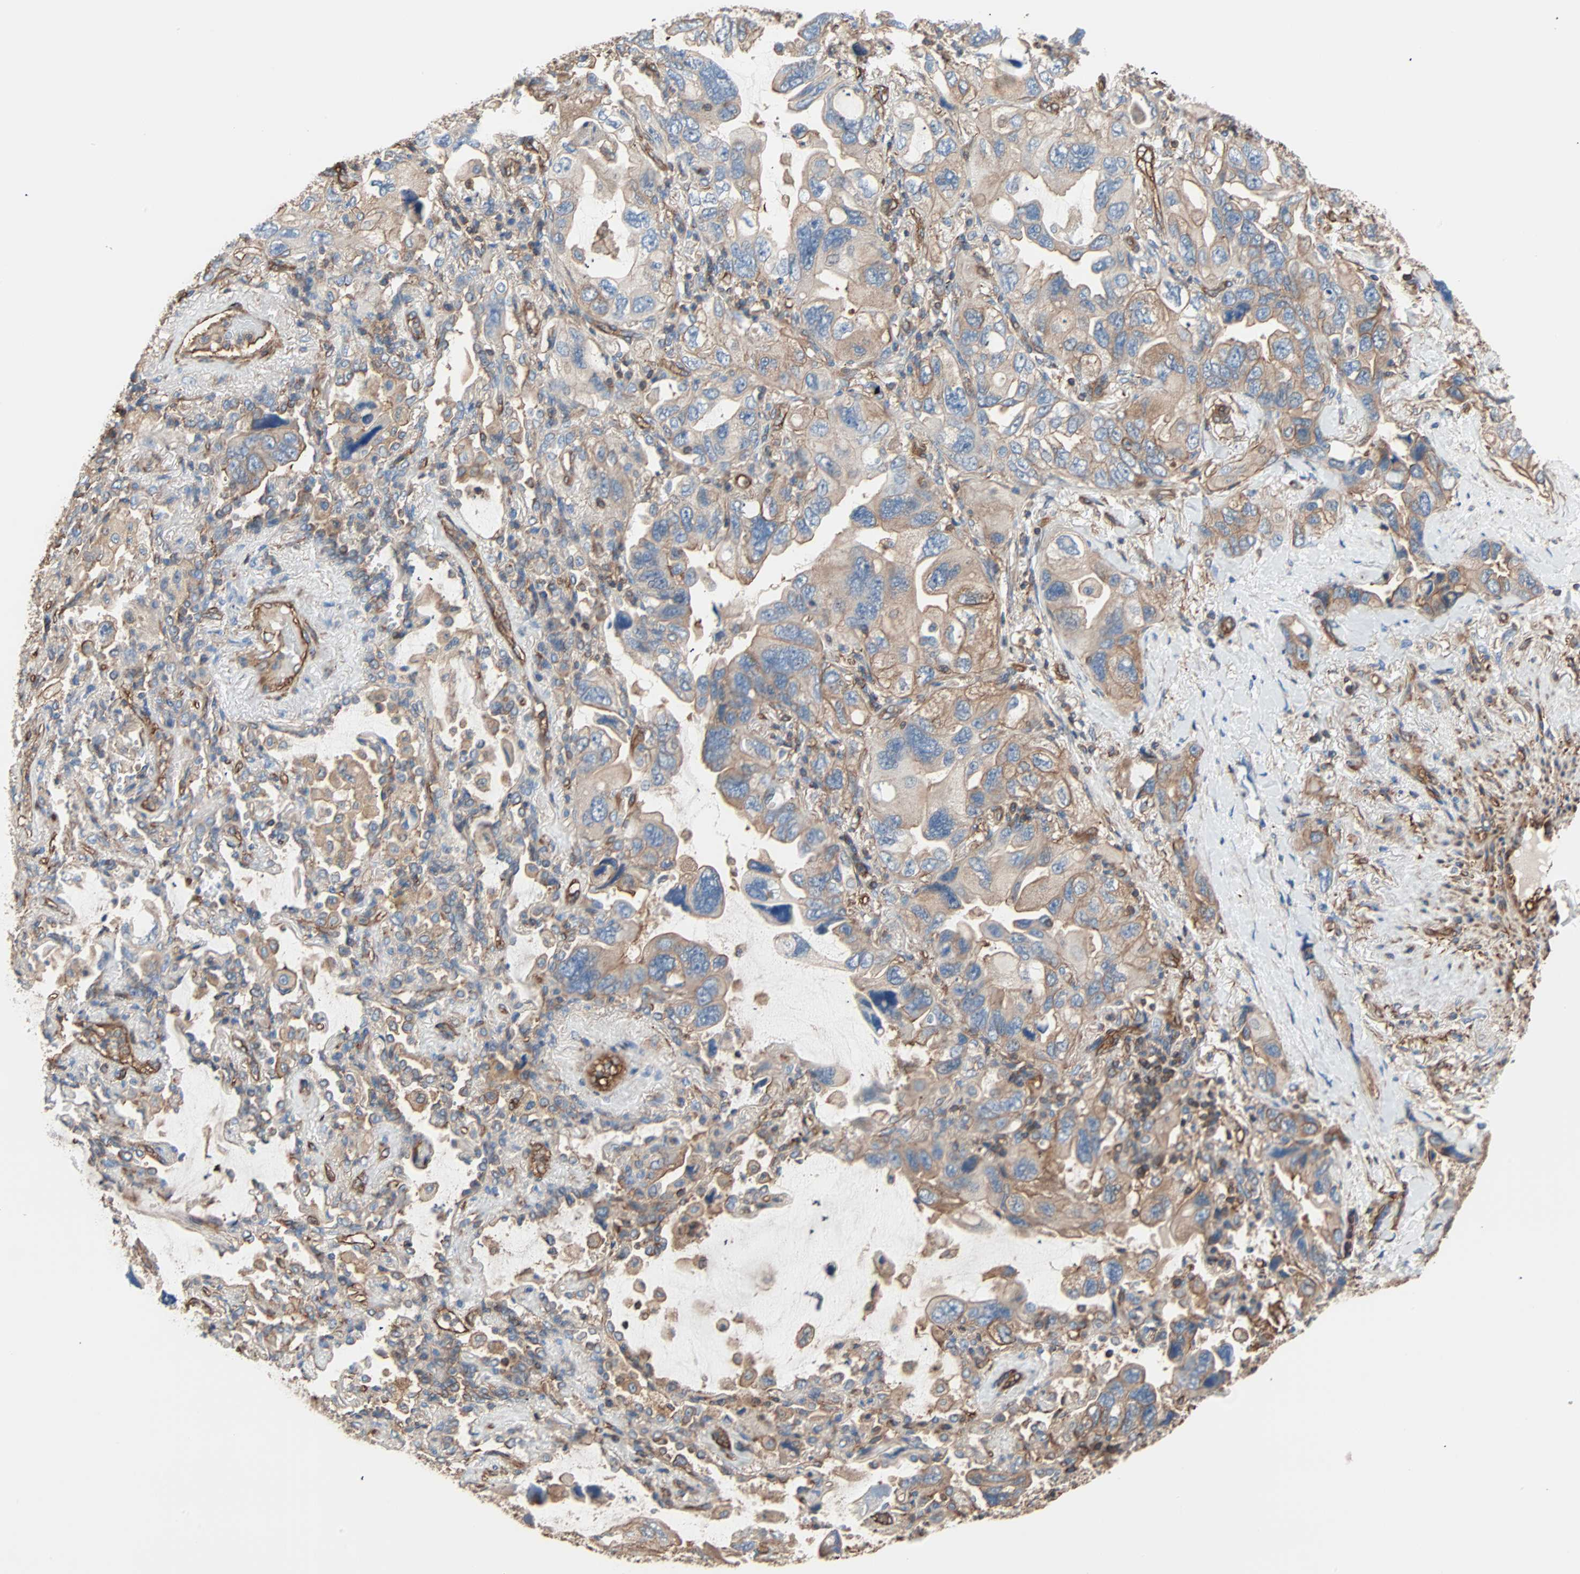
{"staining": {"intensity": "weak", "quantity": "25%-75%", "location": "cytoplasmic/membranous"}, "tissue": "lung cancer", "cell_type": "Tumor cells", "image_type": "cancer", "snomed": [{"axis": "morphology", "description": "Squamous cell carcinoma, NOS"}, {"axis": "topography", "description": "Lung"}], "caption": "Immunohistochemistry (IHC) of human lung cancer (squamous cell carcinoma) reveals low levels of weak cytoplasmic/membranous positivity in approximately 25%-75% of tumor cells.", "gene": "GALNT10", "patient": {"sex": "female", "age": 73}}